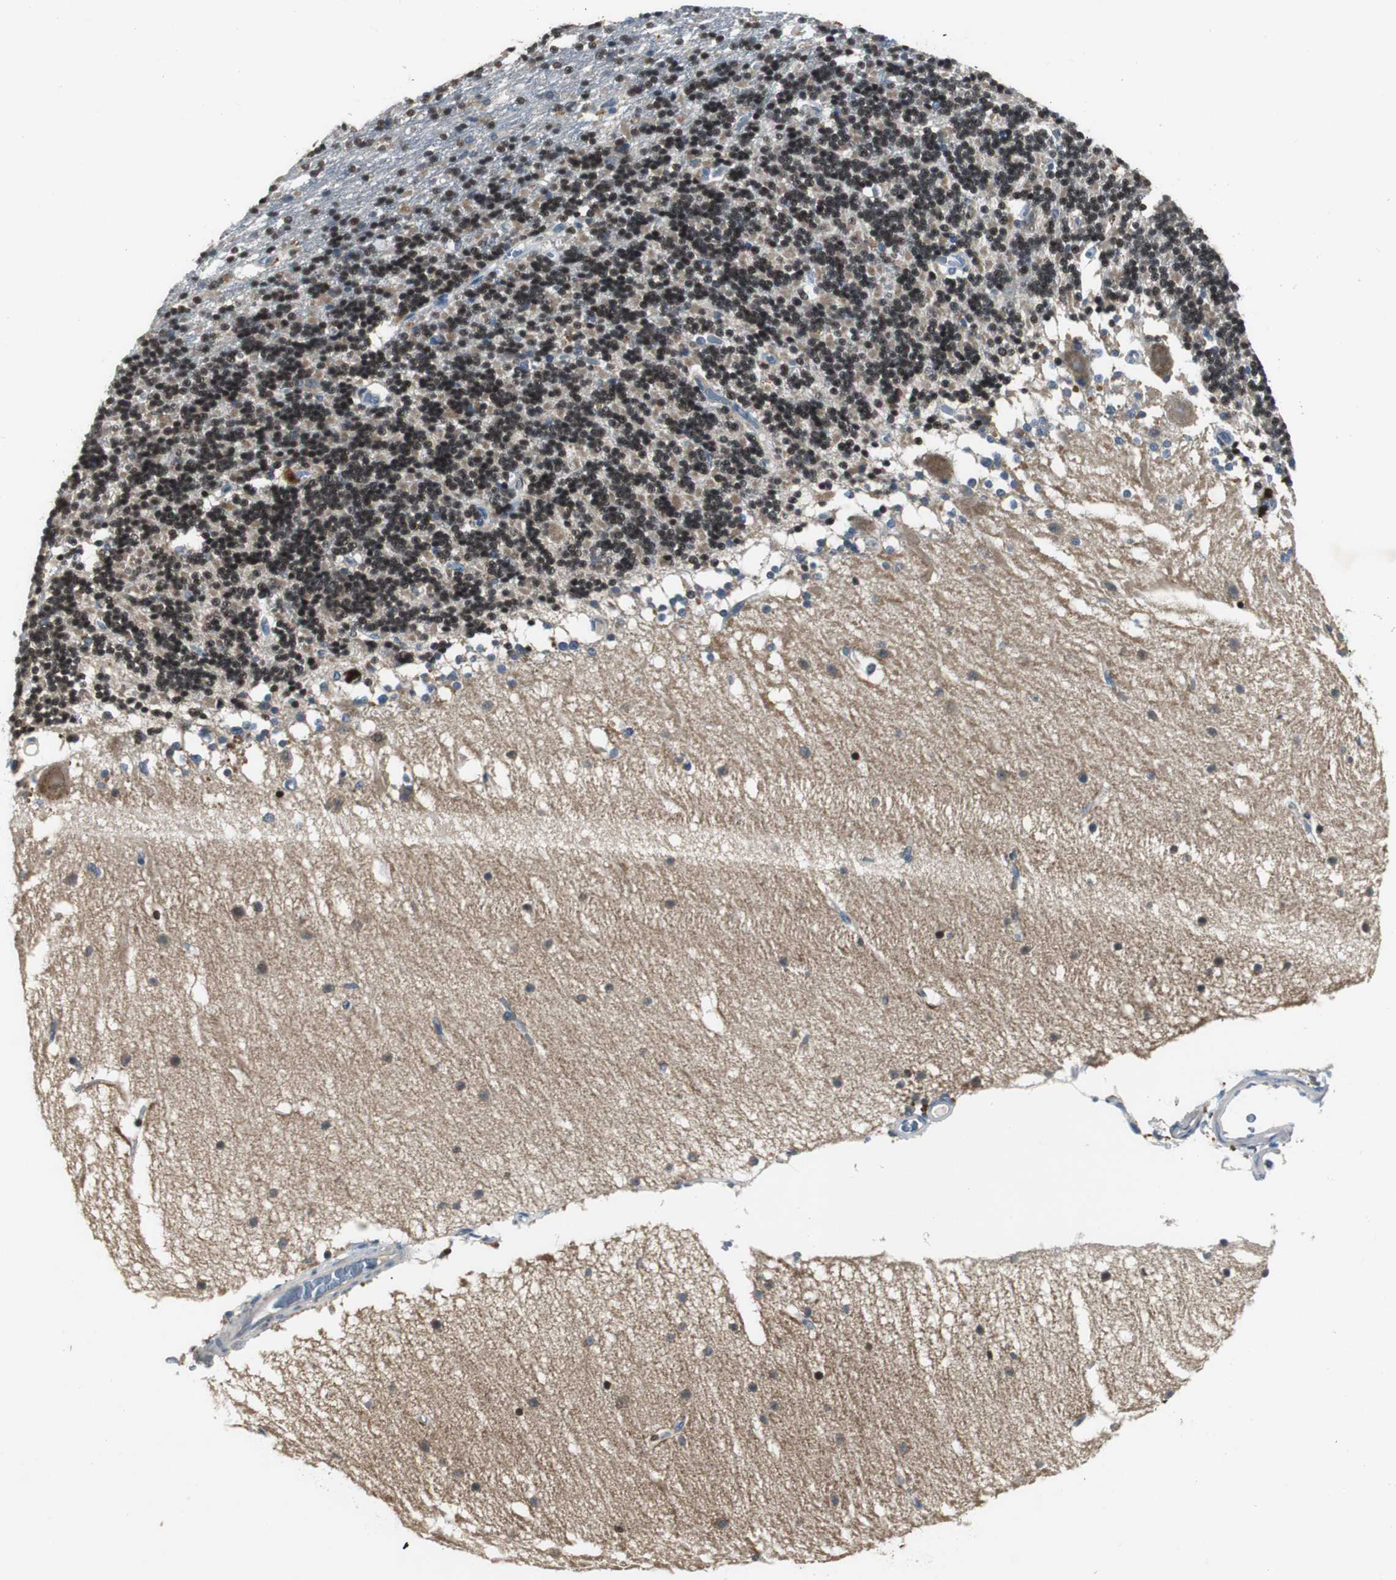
{"staining": {"intensity": "moderate", "quantity": ">75%", "location": "nuclear"}, "tissue": "cerebellum", "cell_type": "Cells in granular layer", "image_type": "normal", "snomed": [{"axis": "morphology", "description": "Normal tissue, NOS"}, {"axis": "topography", "description": "Cerebellum"}], "caption": "Cerebellum stained with DAB (3,3'-diaminobenzidine) IHC reveals medium levels of moderate nuclear staining in approximately >75% of cells in granular layer.", "gene": "MYT1", "patient": {"sex": "female", "age": 54}}